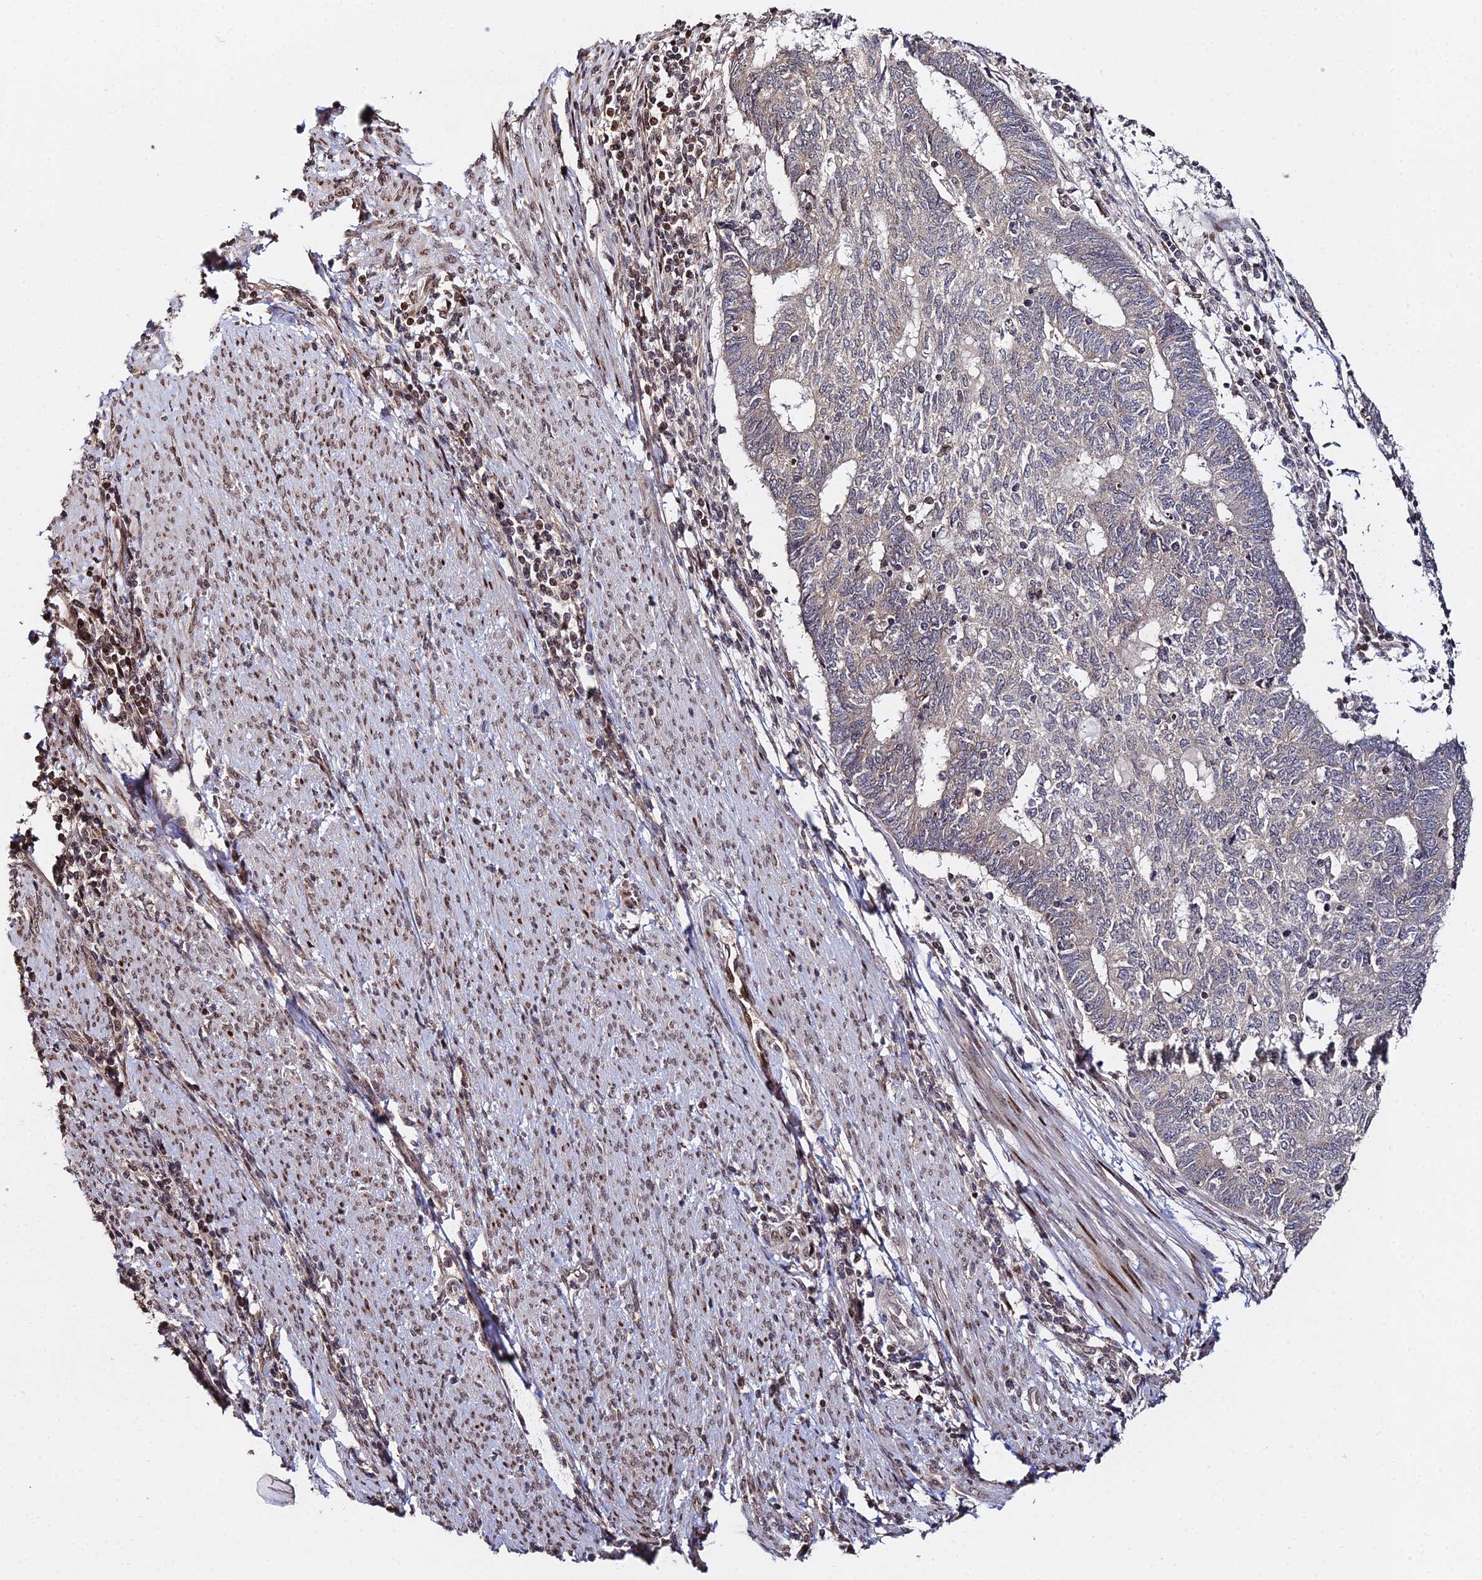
{"staining": {"intensity": "weak", "quantity": "25%-75%", "location": "cytoplasmic/membranous"}, "tissue": "endometrial cancer", "cell_type": "Tumor cells", "image_type": "cancer", "snomed": [{"axis": "morphology", "description": "Adenocarcinoma, NOS"}, {"axis": "topography", "description": "Uterus"}, {"axis": "topography", "description": "Endometrium"}], "caption": "Protein expression analysis of endometrial adenocarcinoma reveals weak cytoplasmic/membranous expression in about 25%-75% of tumor cells.", "gene": "RBMS2", "patient": {"sex": "female", "age": 70}}